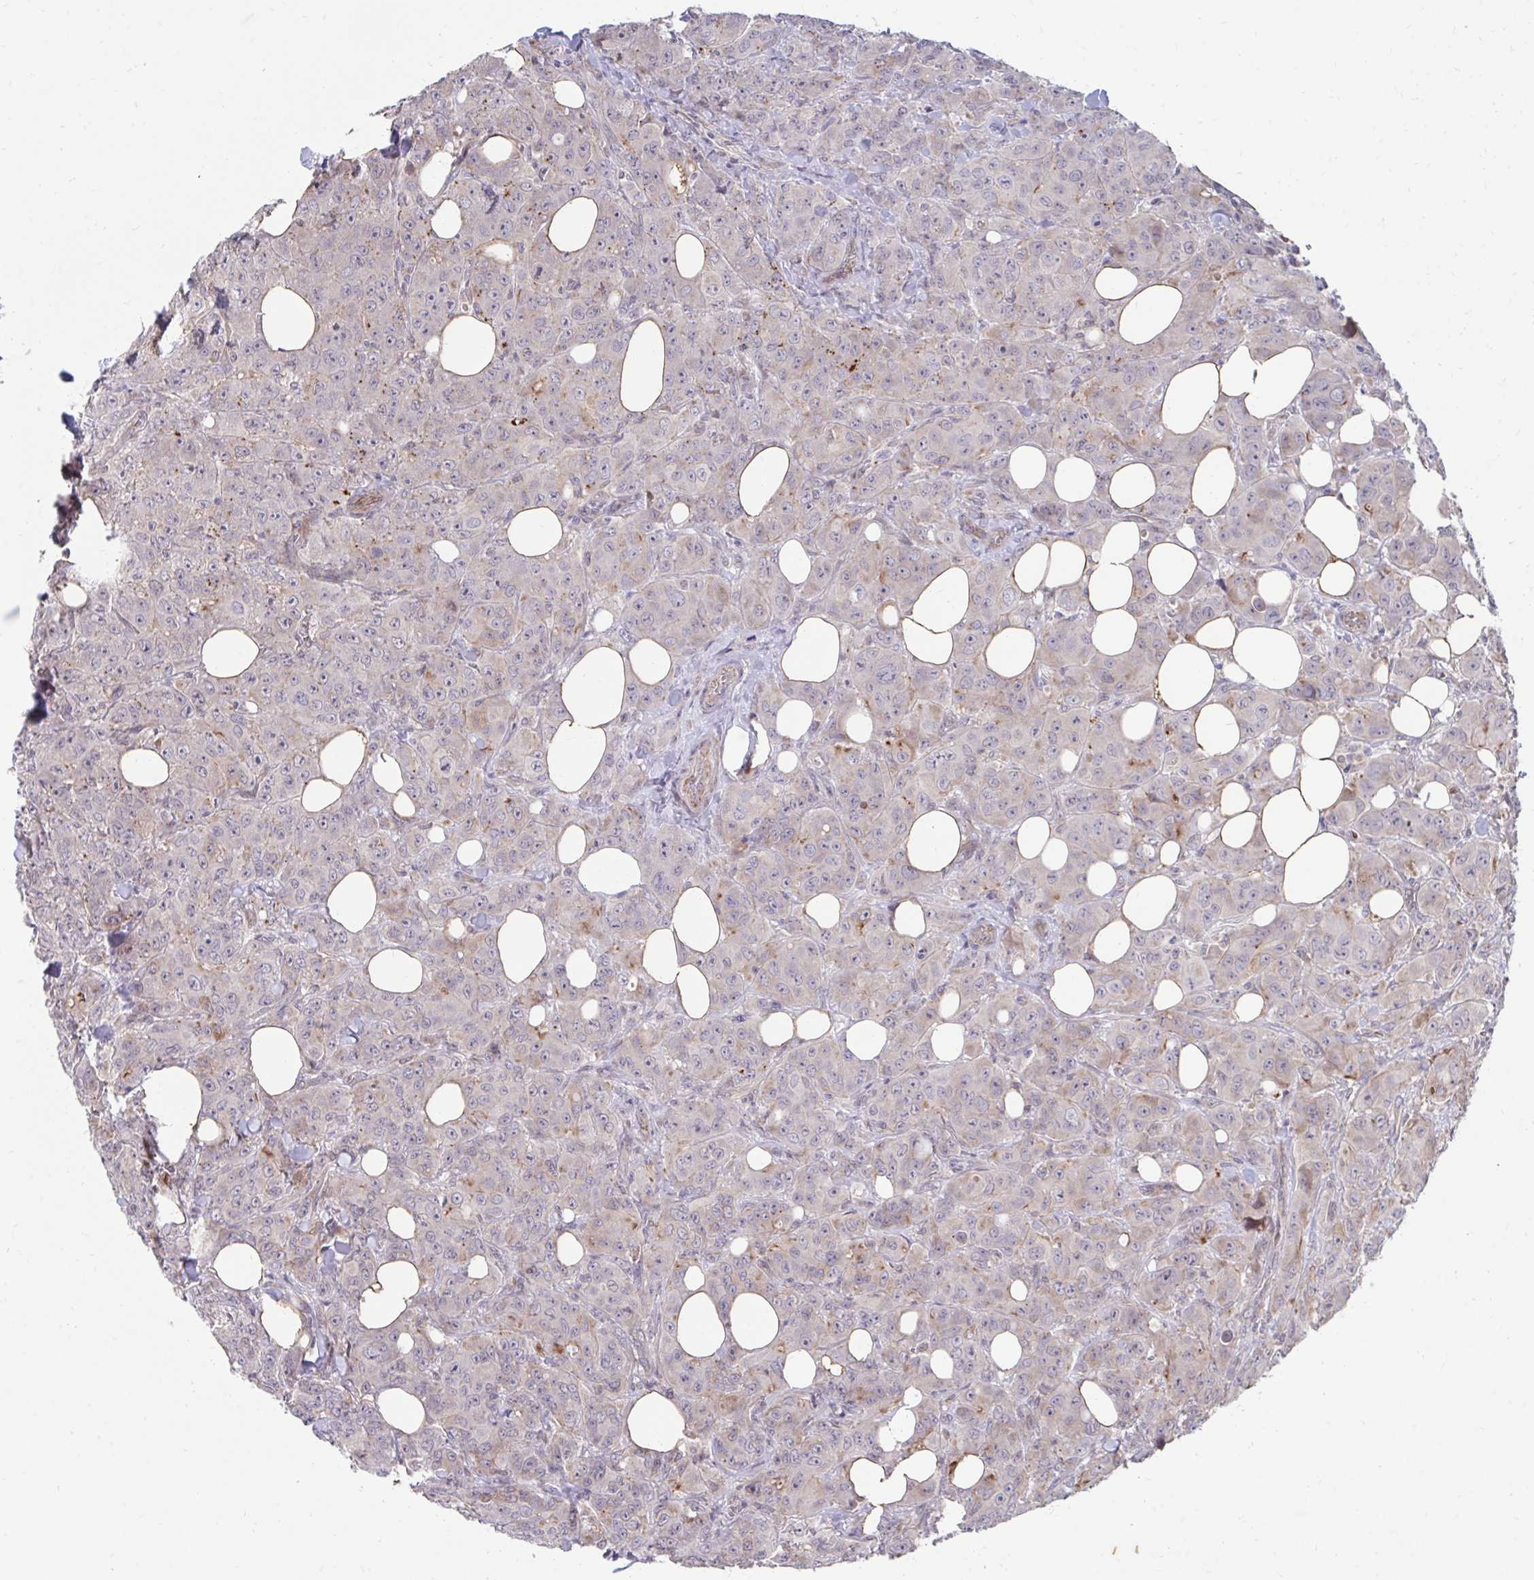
{"staining": {"intensity": "moderate", "quantity": "<25%", "location": "cytoplasmic/membranous"}, "tissue": "breast cancer", "cell_type": "Tumor cells", "image_type": "cancer", "snomed": [{"axis": "morphology", "description": "Normal tissue, NOS"}, {"axis": "morphology", "description": "Duct carcinoma"}, {"axis": "topography", "description": "Breast"}], "caption": "Human intraductal carcinoma (breast) stained for a protein (brown) displays moderate cytoplasmic/membranous positive staining in about <25% of tumor cells.", "gene": "ITPR2", "patient": {"sex": "female", "age": 43}}